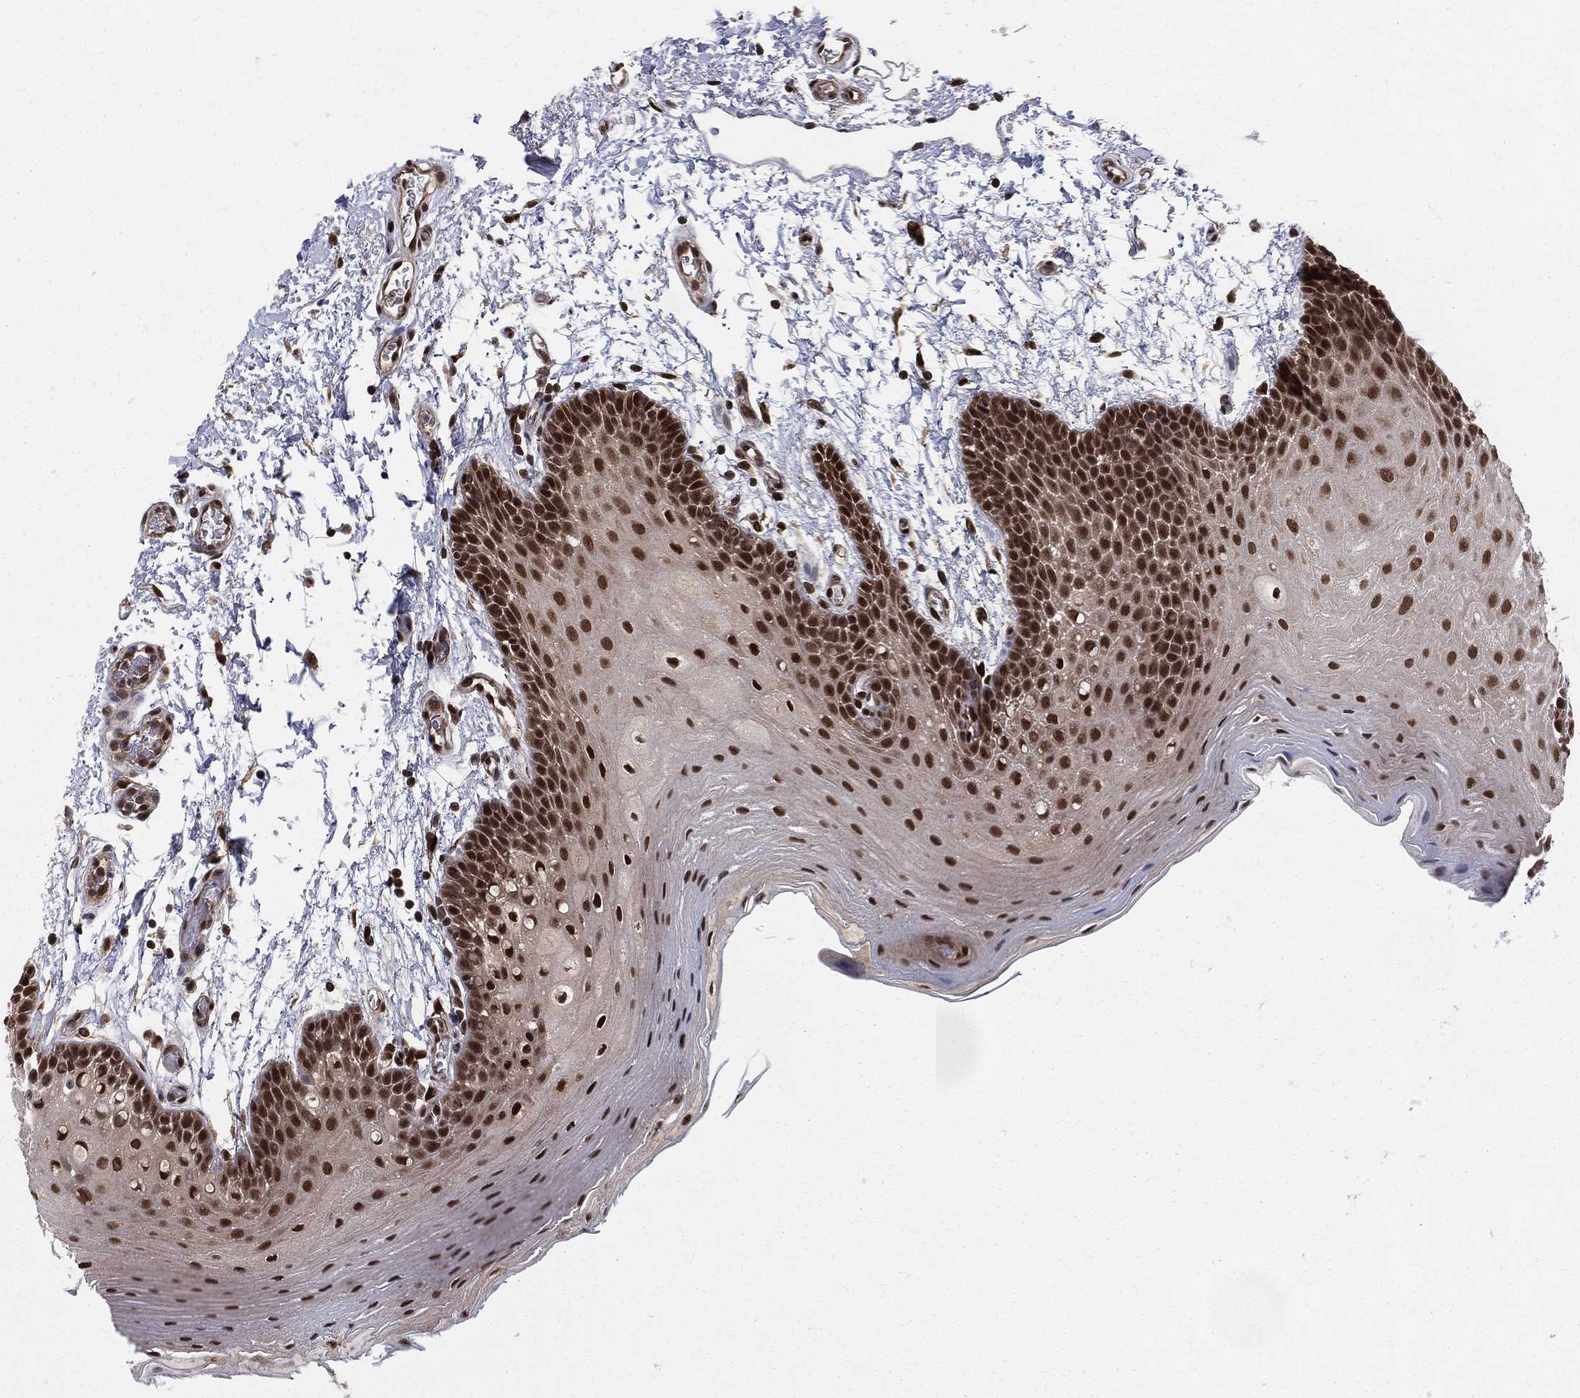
{"staining": {"intensity": "strong", "quantity": ">75%", "location": "nuclear"}, "tissue": "oral mucosa", "cell_type": "Squamous epithelial cells", "image_type": "normal", "snomed": [{"axis": "morphology", "description": "Normal tissue, NOS"}, {"axis": "topography", "description": "Oral tissue"}], "caption": "Oral mucosa stained with DAB IHC demonstrates high levels of strong nuclear positivity in about >75% of squamous epithelial cells.", "gene": "COPS4", "patient": {"sex": "male", "age": 62}}